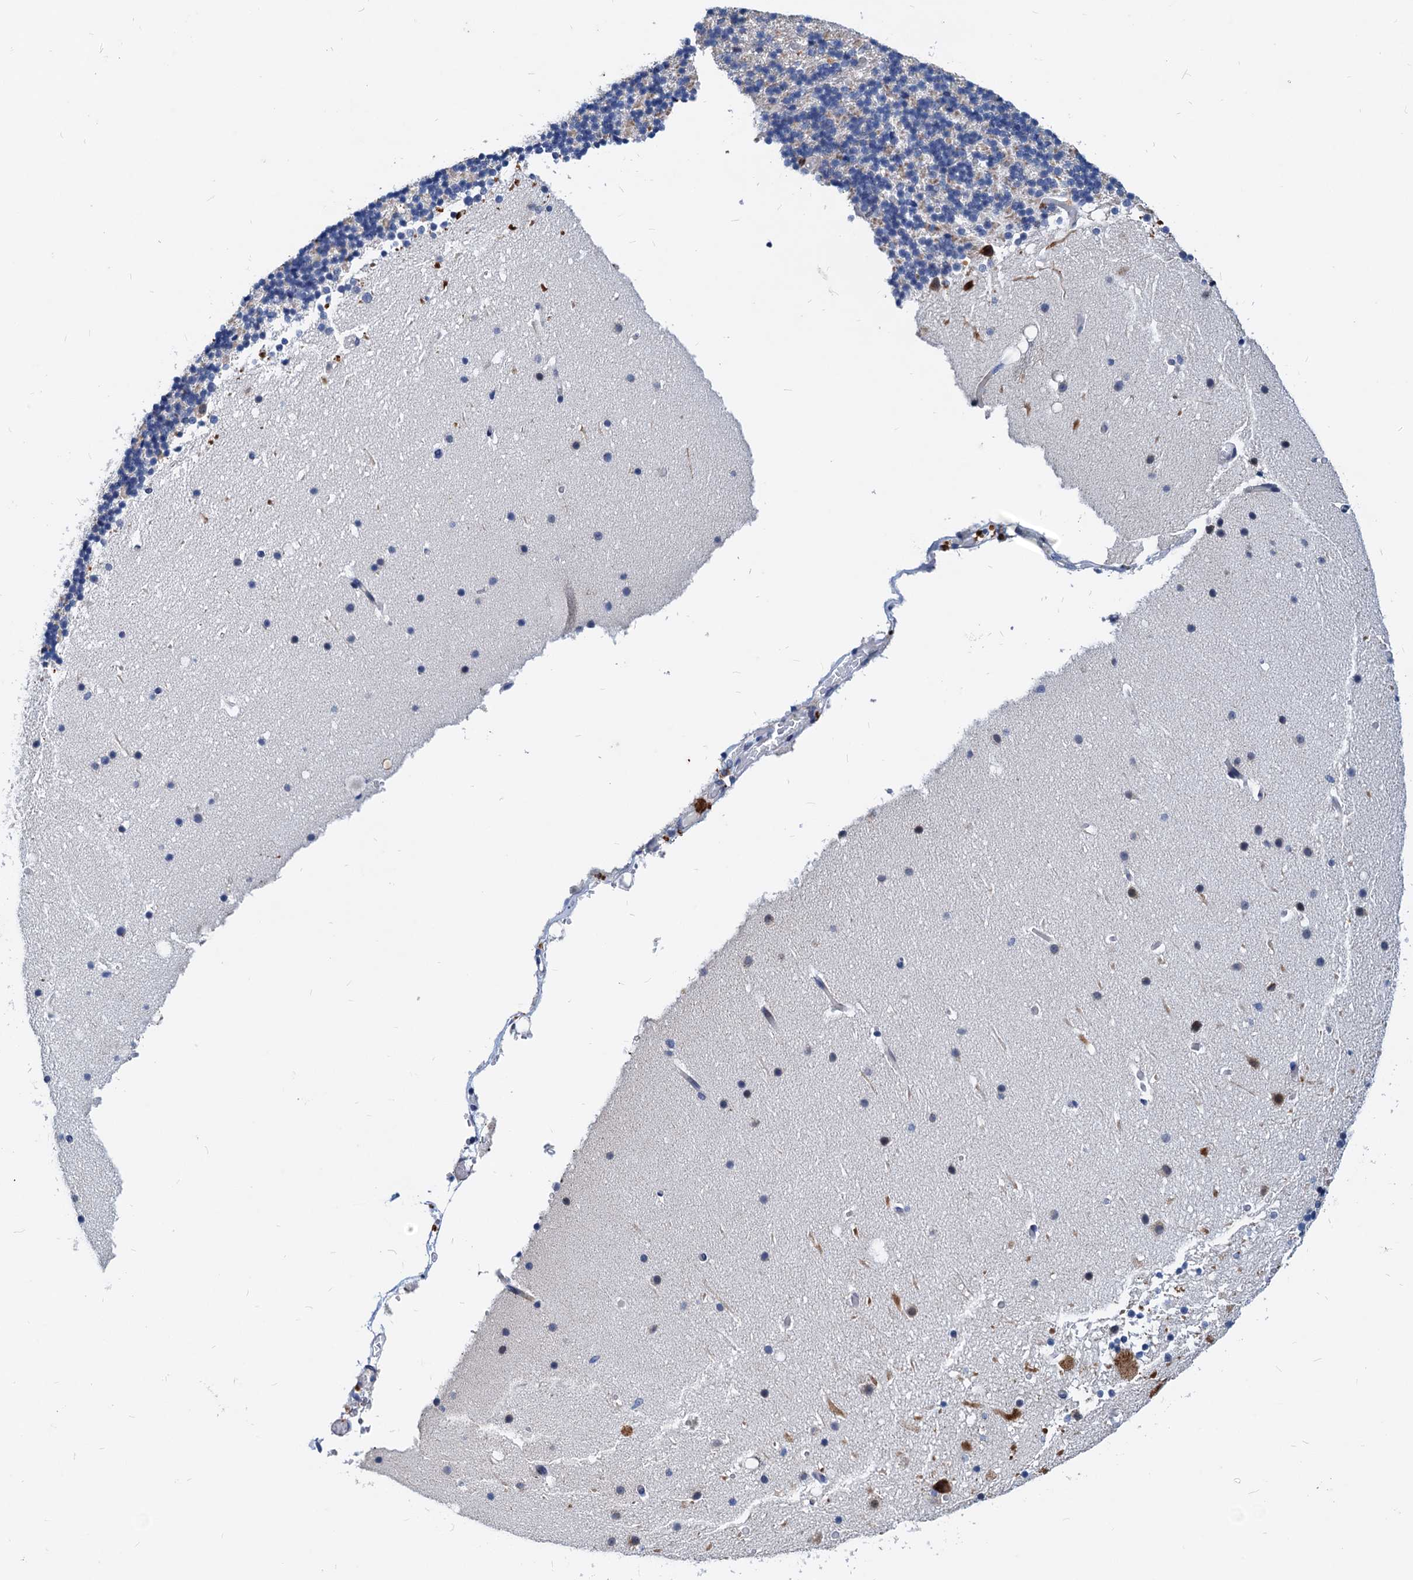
{"staining": {"intensity": "negative", "quantity": "none", "location": "none"}, "tissue": "cerebellum", "cell_type": "Cells in granular layer", "image_type": "normal", "snomed": [{"axis": "morphology", "description": "Normal tissue, NOS"}, {"axis": "topography", "description": "Cerebellum"}], "caption": "Immunohistochemistry (IHC) image of normal cerebellum: cerebellum stained with DAB (3,3'-diaminobenzidine) shows no significant protein positivity in cells in granular layer. The staining is performed using DAB brown chromogen with nuclei counter-stained in using hematoxylin.", "gene": "HSF2", "patient": {"sex": "male", "age": 57}}